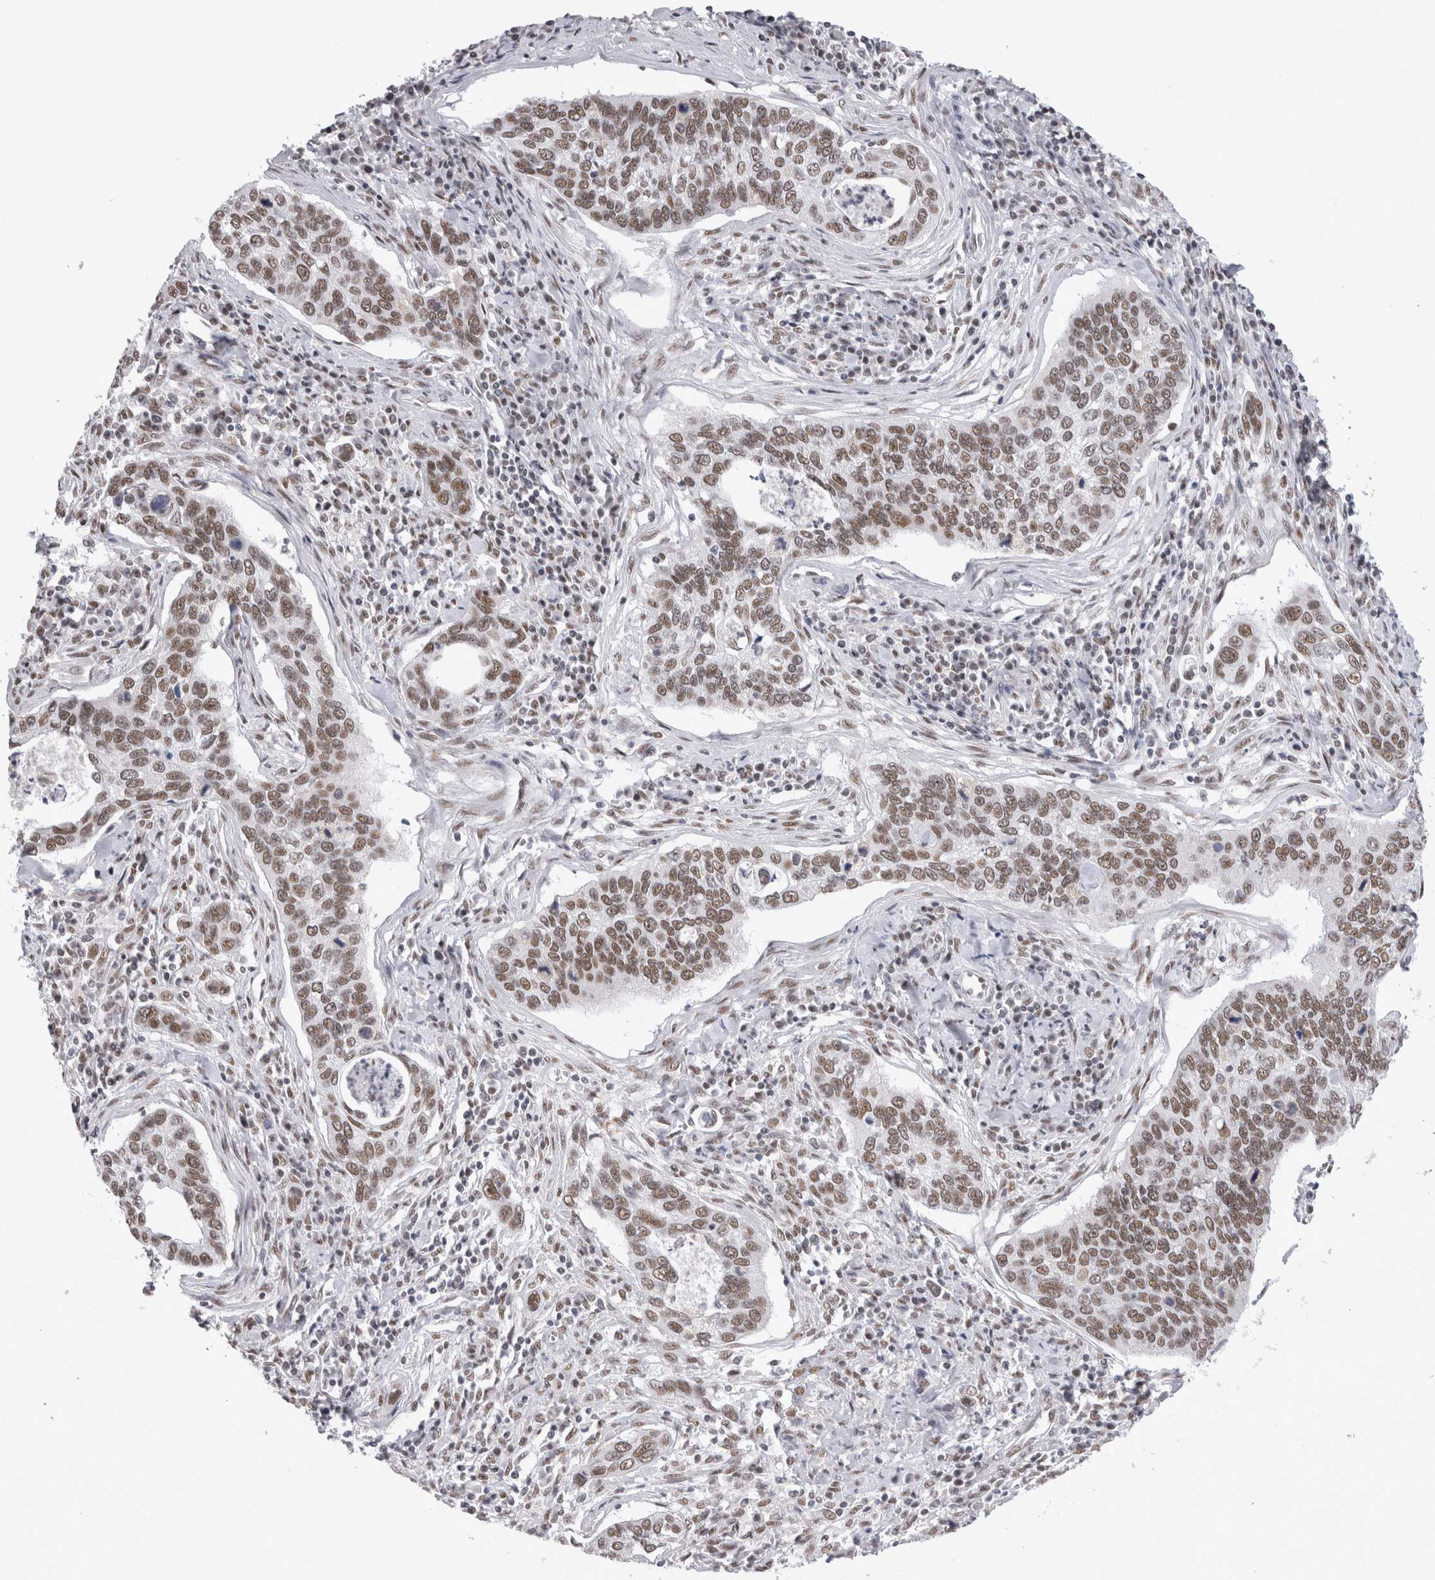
{"staining": {"intensity": "moderate", "quantity": ">75%", "location": "nuclear"}, "tissue": "cervical cancer", "cell_type": "Tumor cells", "image_type": "cancer", "snomed": [{"axis": "morphology", "description": "Squamous cell carcinoma, NOS"}, {"axis": "topography", "description": "Cervix"}], "caption": "Cervical squamous cell carcinoma stained with DAB (3,3'-diaminobenzidine) immunohistochemistry shows medium levels of moderate nuclear expression in approximately >75% of tumor cells.", "gene": "API5", "patient": {"sex": "female", "age": 53}}